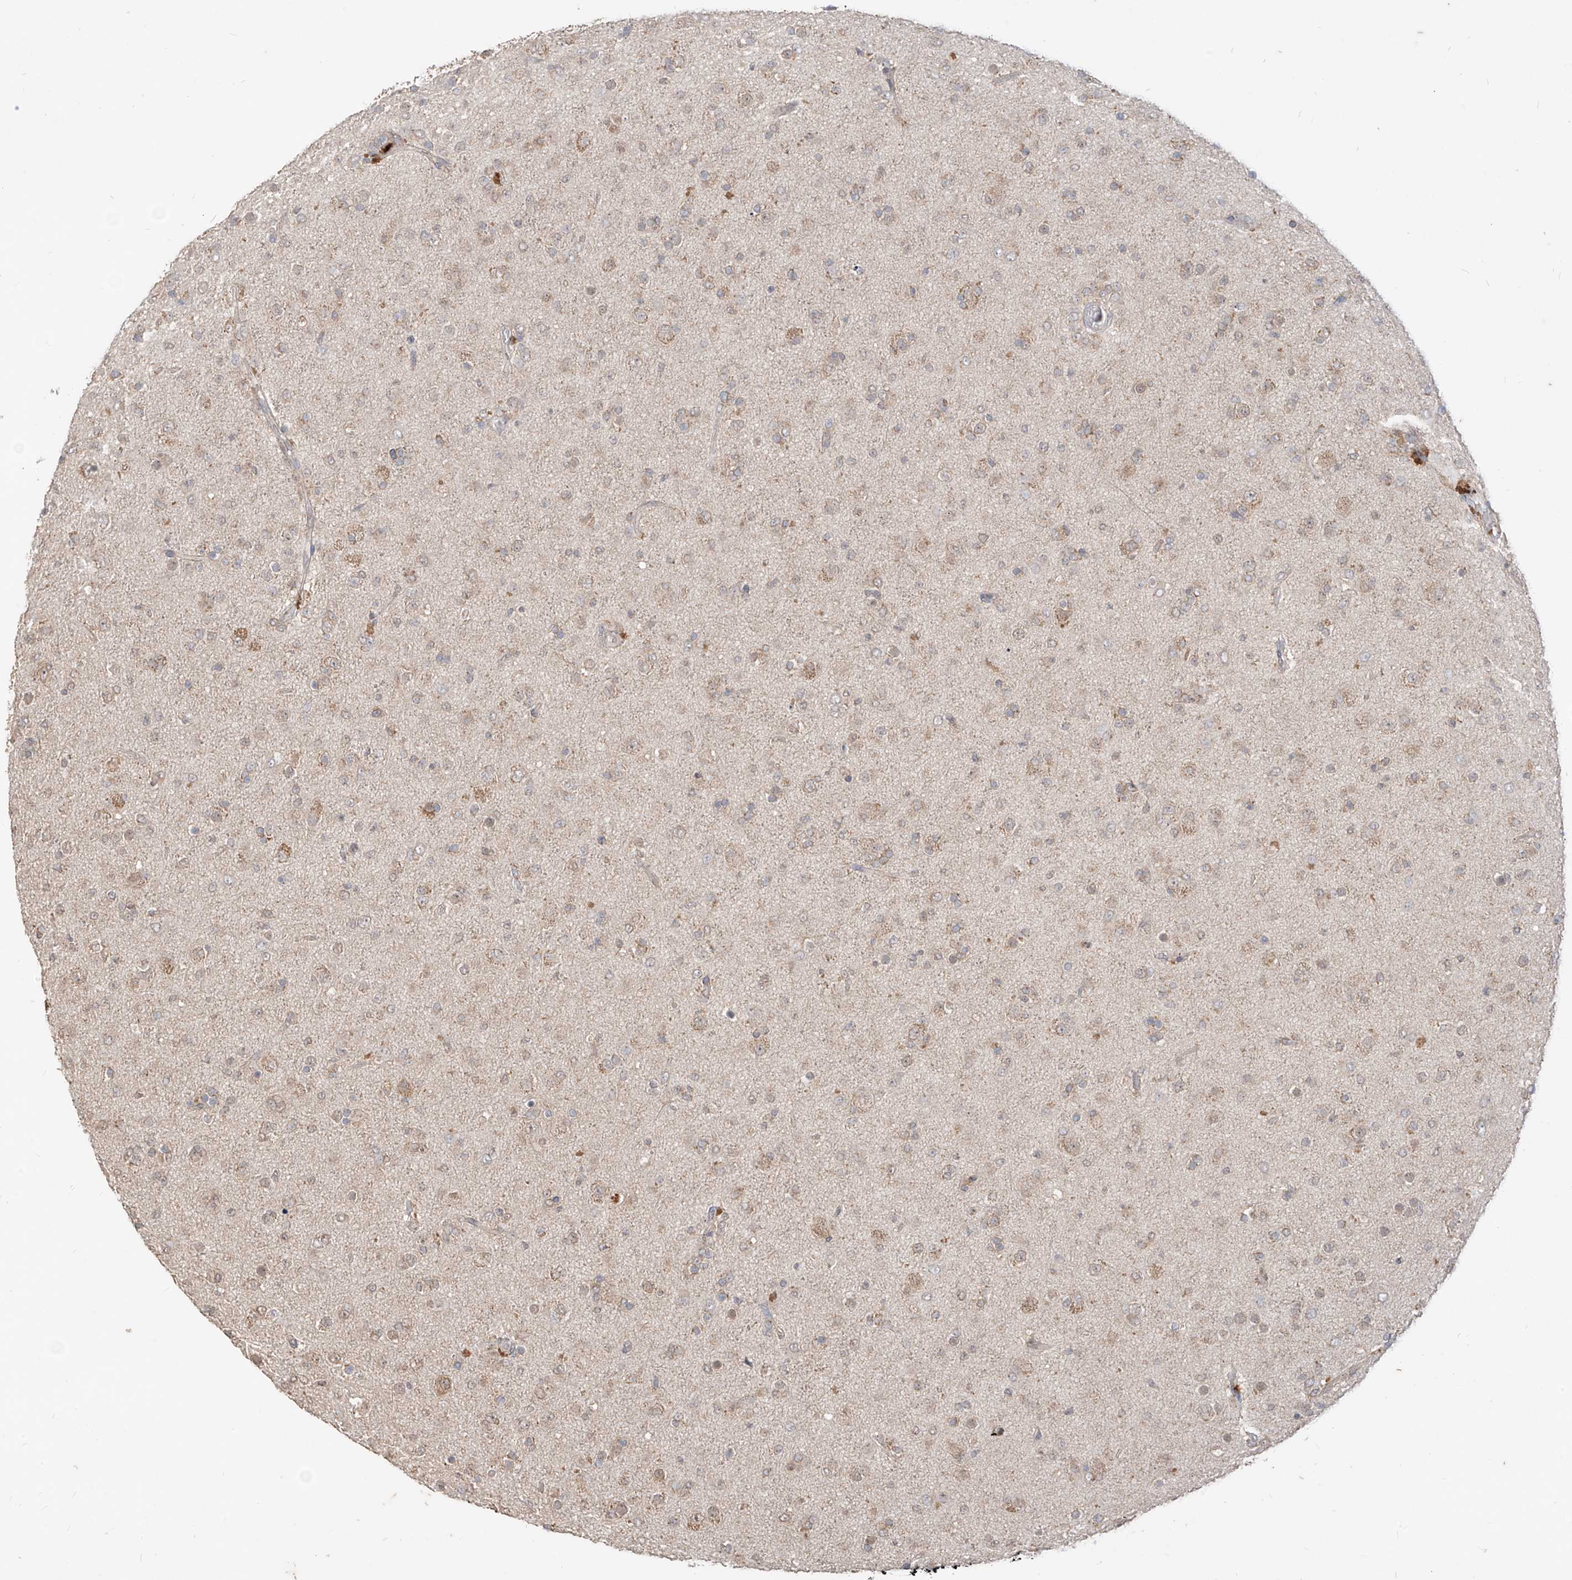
{"staining": {"intensity": "weak", "quantity": "25%-75%", "location": "cytoplasmic/membranous"}, "tissue": "glioma", "cell_type": "Tumor cells", "image_type": "cancer", "snomed": [{"axis": "morphology", "description": "Glioma, malignant, Low grade"}, {"axis": "topography", "description": "Brain"}], "caption": "Malignant glioma (low-grade) tissue reveals weak cytoplasmic/membranous positivity in about 25%-75% of tumor cells, visualized by immunohistochemistry.", "gene": "MTUS2", "patient": {"sex": "male", "age": 65}}